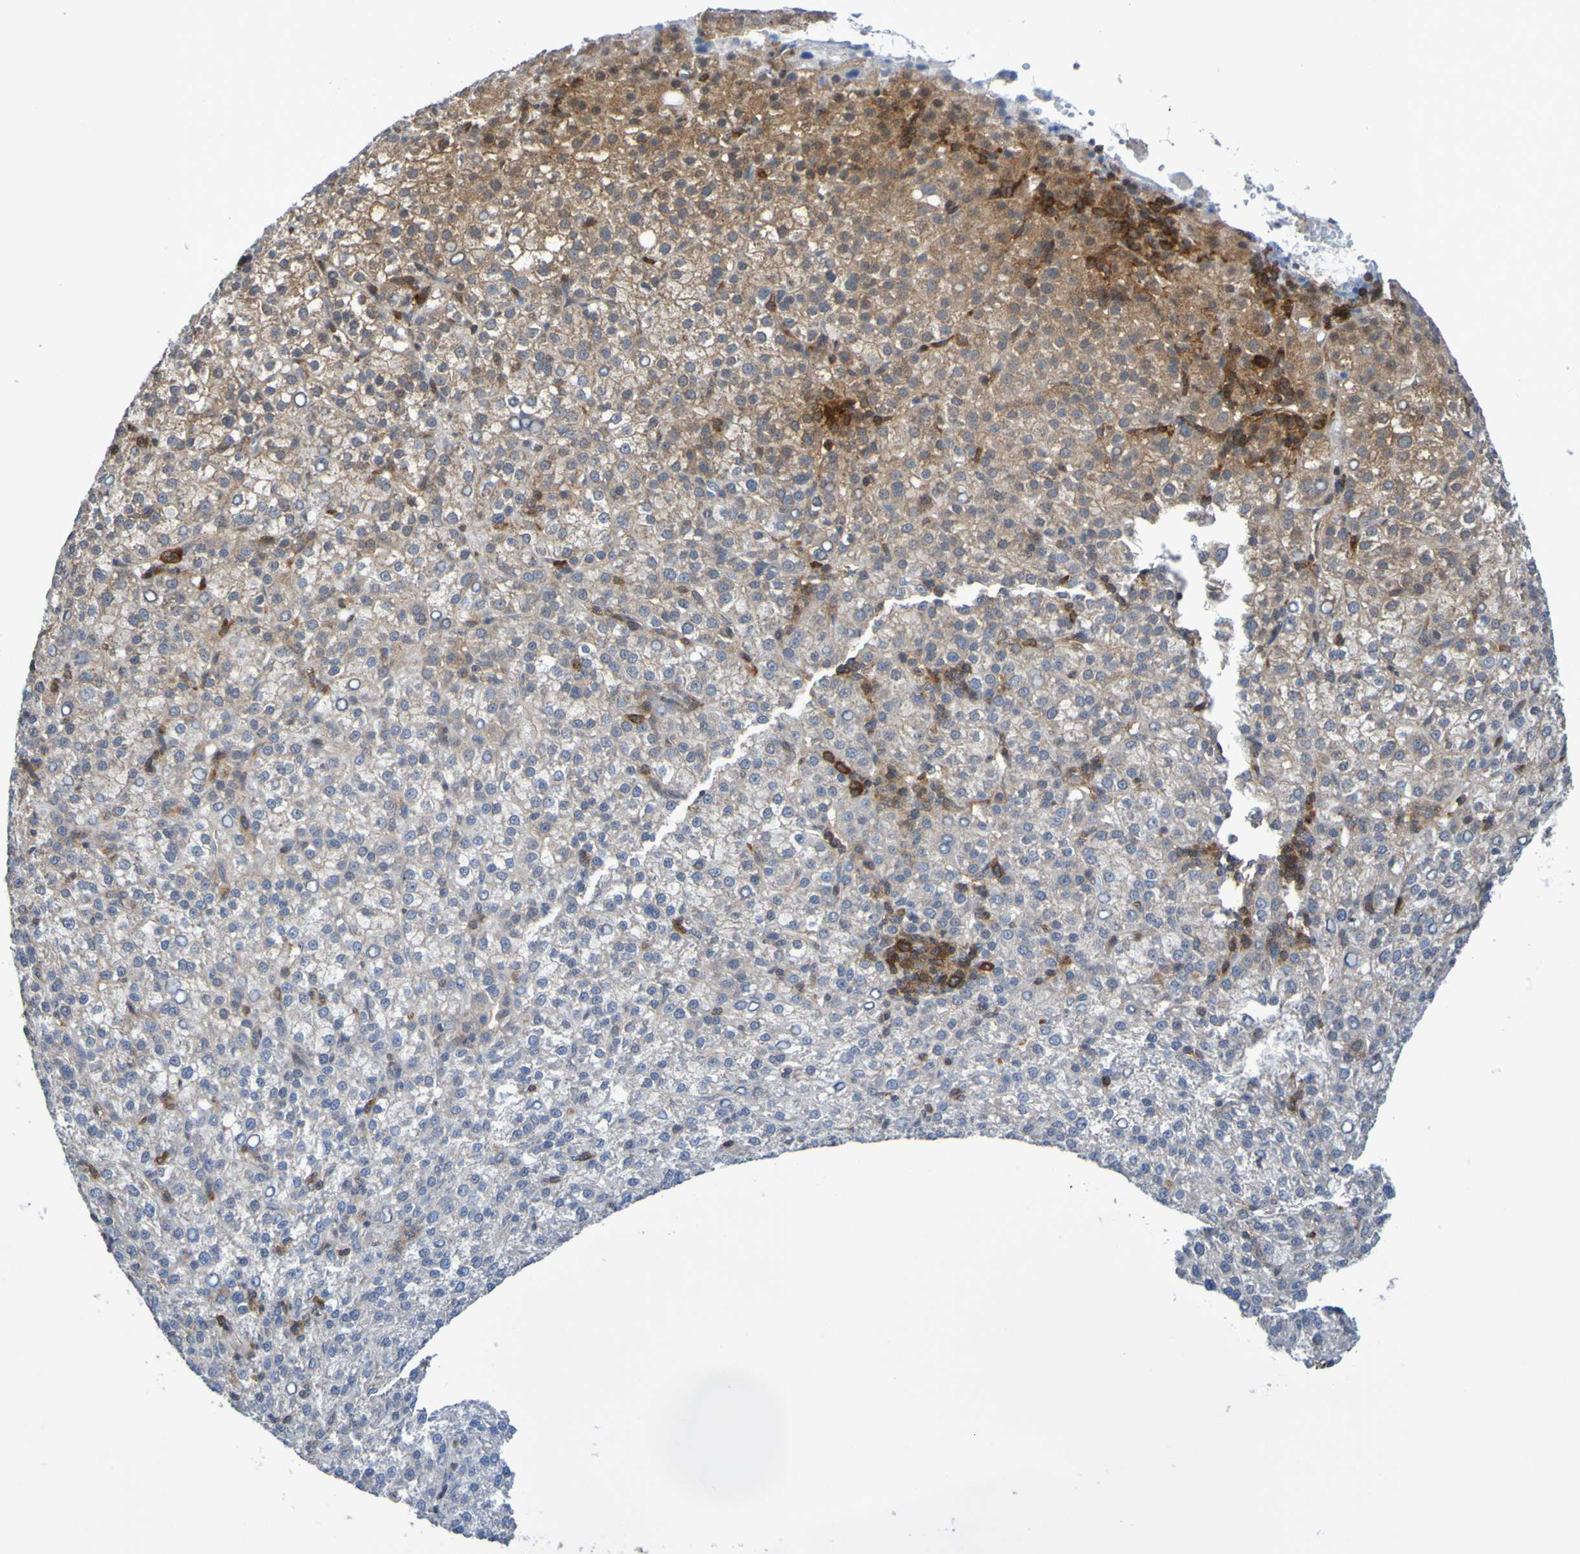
{"staining": {"intensity": "moderate", "quantity": ">75%", "location": "cytoplasmic/membranous"}, "tissue": "liver cancer", "cell_type": "Tumor cells", "image_type": "cancer", "snomed": [{"axis": "morphology", "description": "Carcinoma, Hepatocellular, NOS"}, {"axis": "topography", "description": "Liver"}], "caption": "Tumor cells reveal medium levels of moderate cytoplasmic/membranous staining in about >75% of cells in human hepatocellular carcinoma (liver).", "gene": "ATIC", "patient": {"sex": "female", "age": 58}}